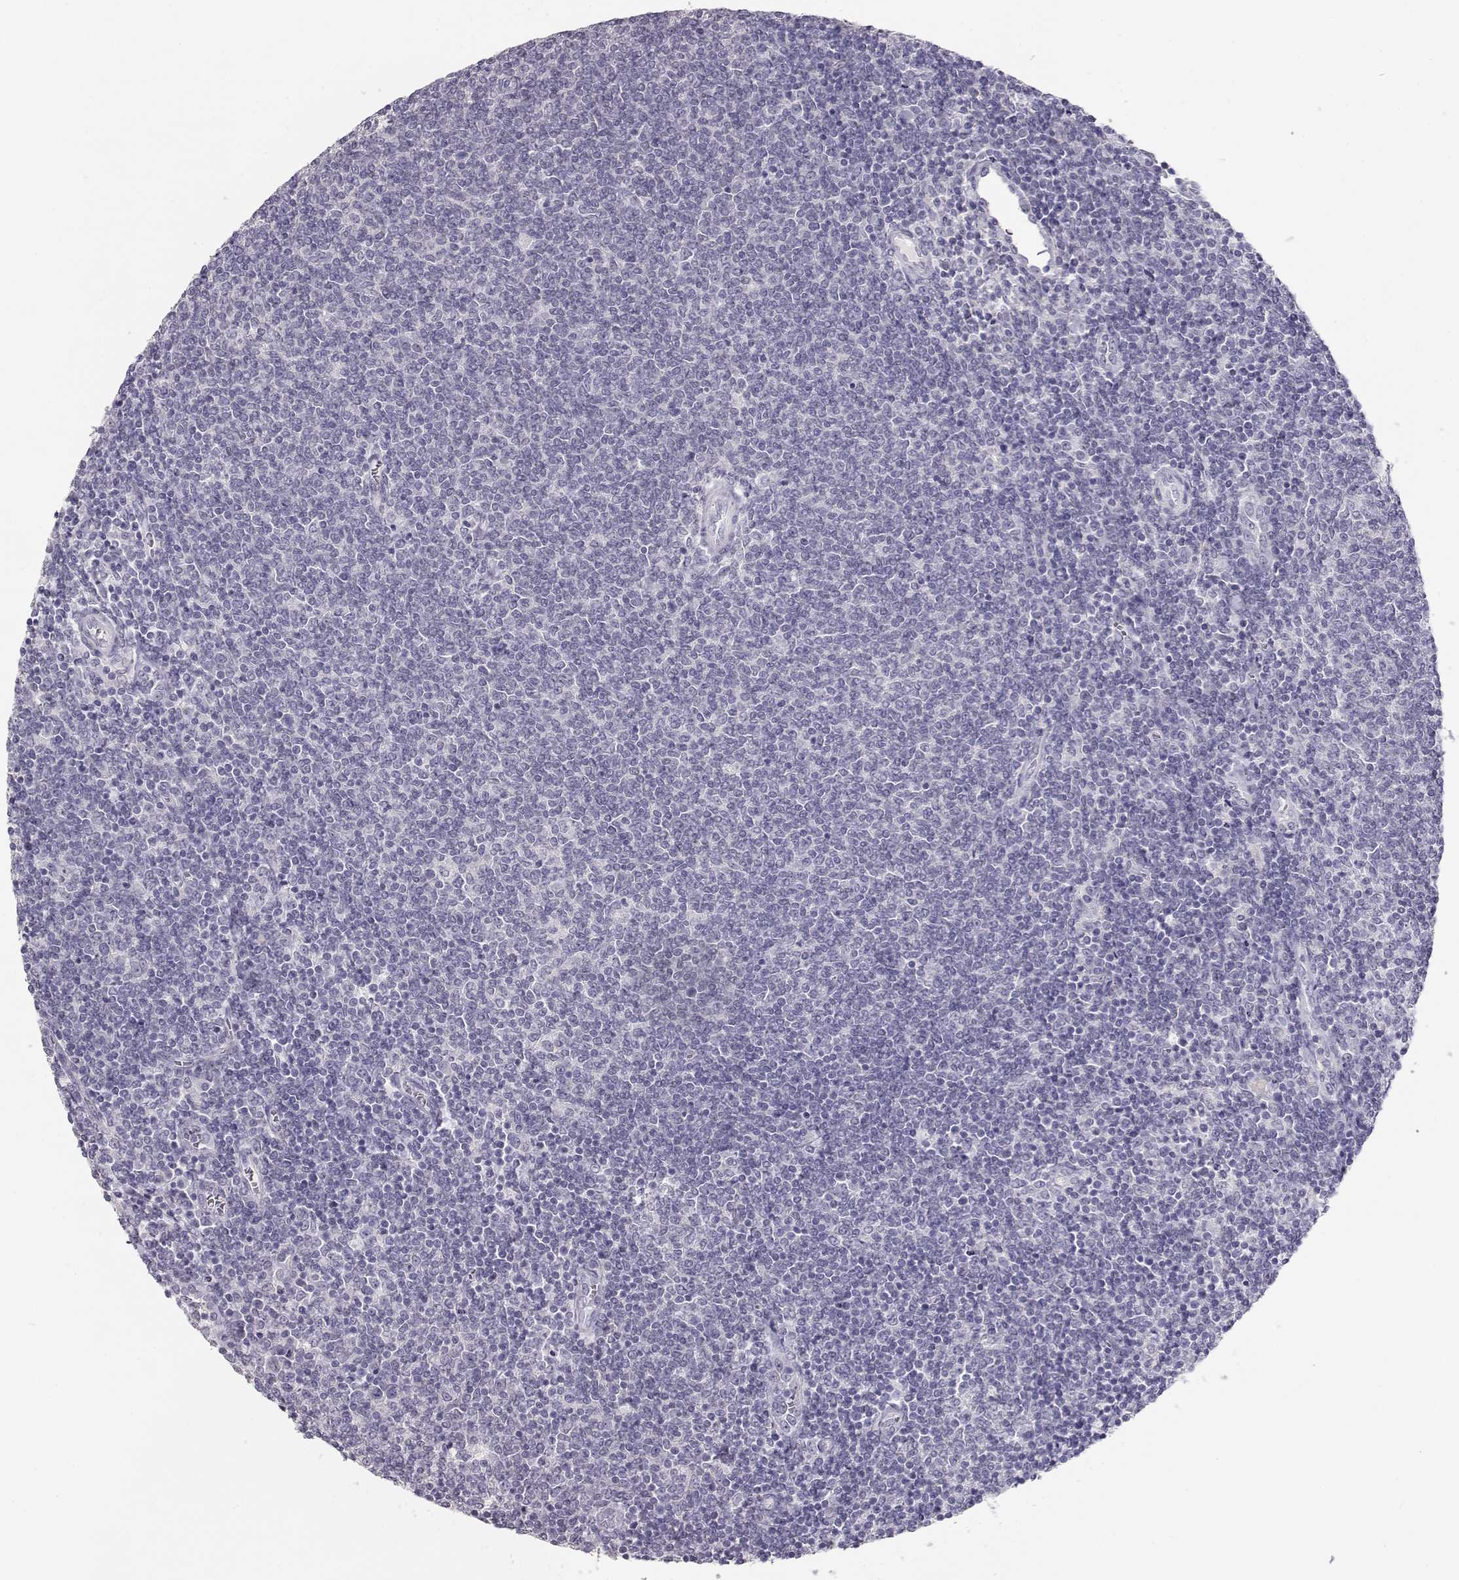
{"staining": {"intensity": "negative", "quantity": "none", "location": "none"}, "tissue": "lymphoma", "cell_type": "Tumor cells", "image_type": "cancer", "snomed": [{"axis": "morphology", "description": "Malignant lymphoma, non-Hodgkin's type, Low grade"}, {"axis": "topography", "description": "Lymph node"}], "caption": "This histopathology image is of lymphoma stained with IHC to label a protein in brown with the nuclei are counter-stained blue. There is no positivity in tumor cells.", "gene": "TKTL1", "patient": {"sex": "male", "age": 52}}